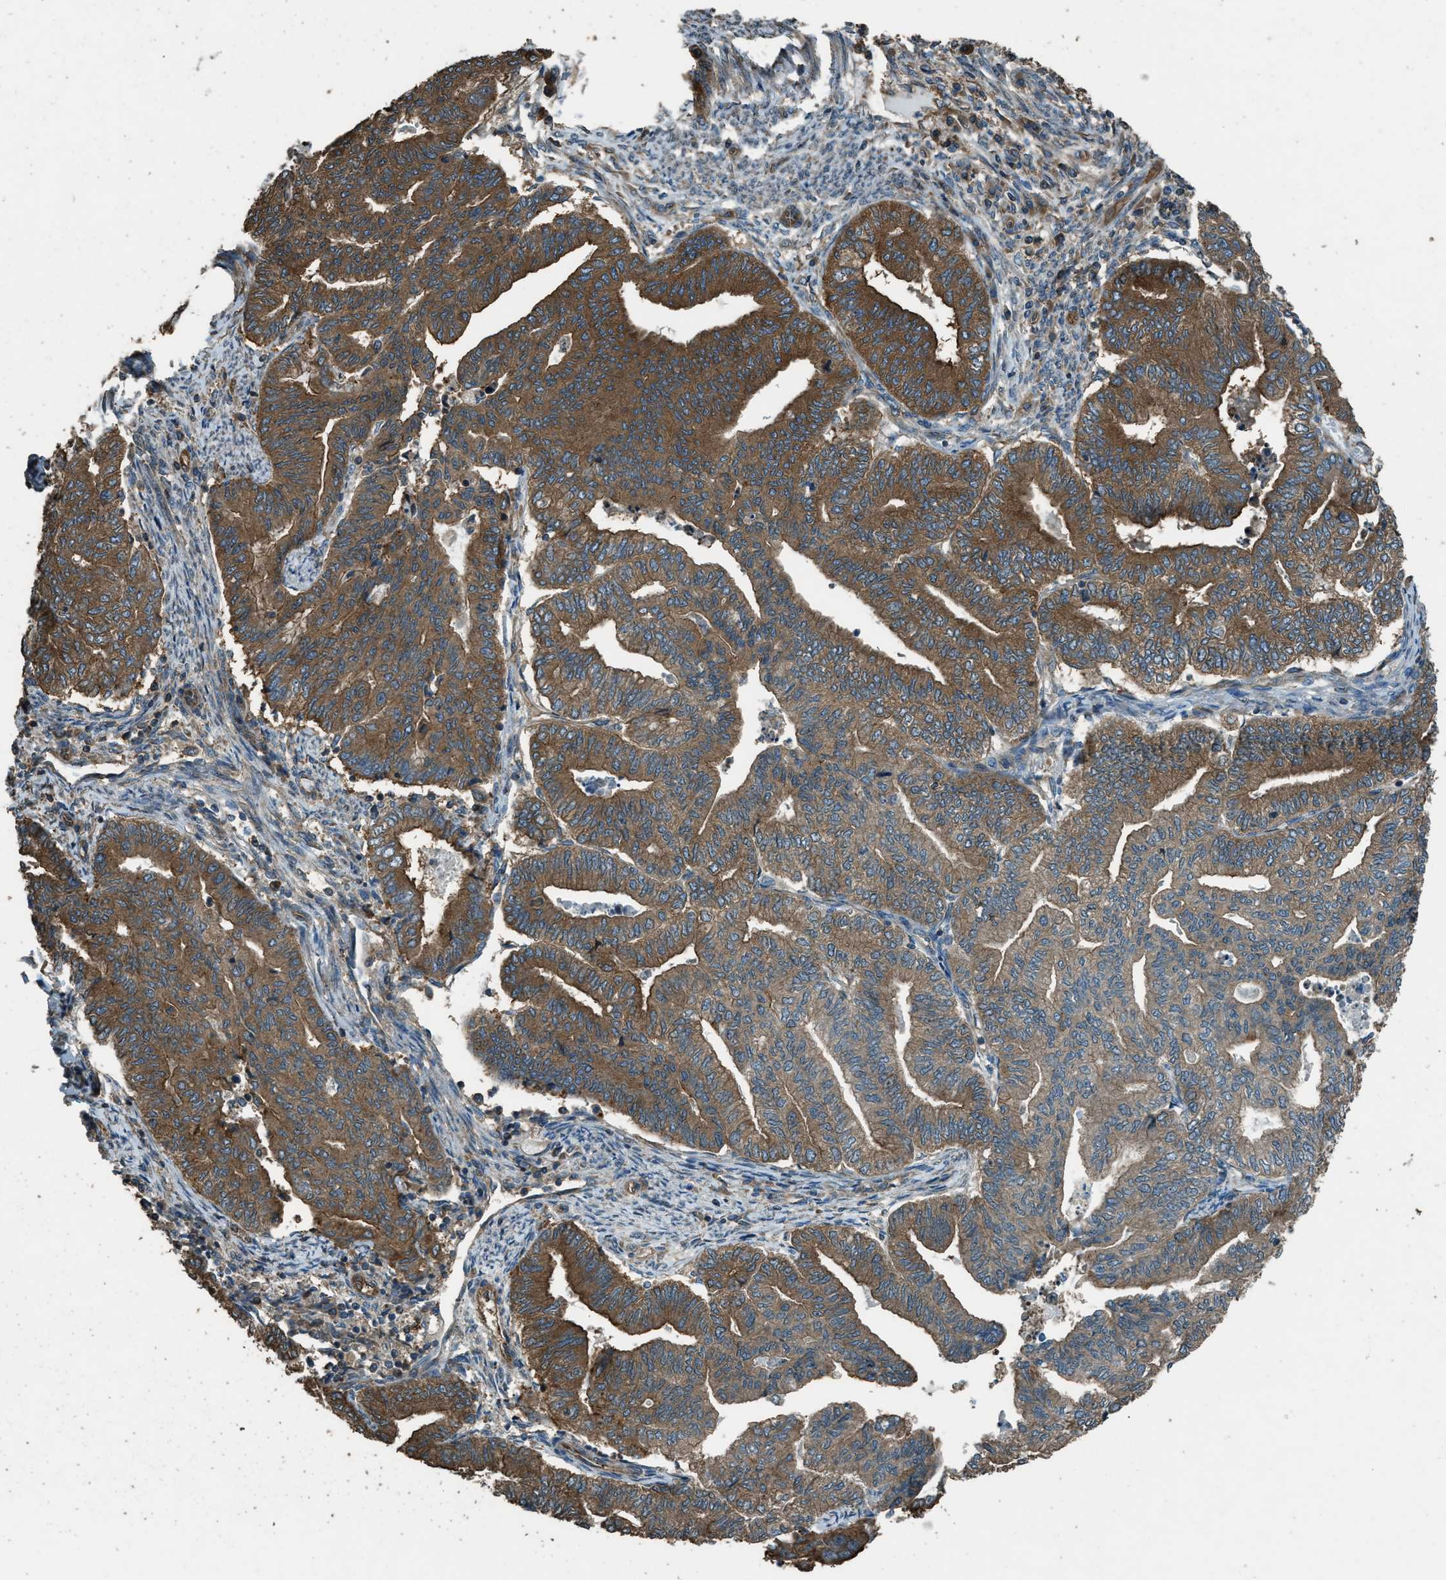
{"staining": {"intensity": "strong", "quantity": ">75%", "location": "cytoplasmic/membranous"}, "tissue": "endometrial cancer", "cell_type": "Tumor cells", "image_type": "cancer", "snomed": [{"axis": "morphology", "description": "Adenocarcinoma, NOS"}, {"axis": "topography", "description": "Endometrium"}], "caption": "Immunohistochemistry (DAB (3,3'-diaminobenzidine)) staining of human adenocarcinoma (endometrial) shows strong cytoplasmic/membranous protein expression in about >75% of tumor cells.", "gene": "MARS1", "patient": {"sex": "female", "age": 79}}